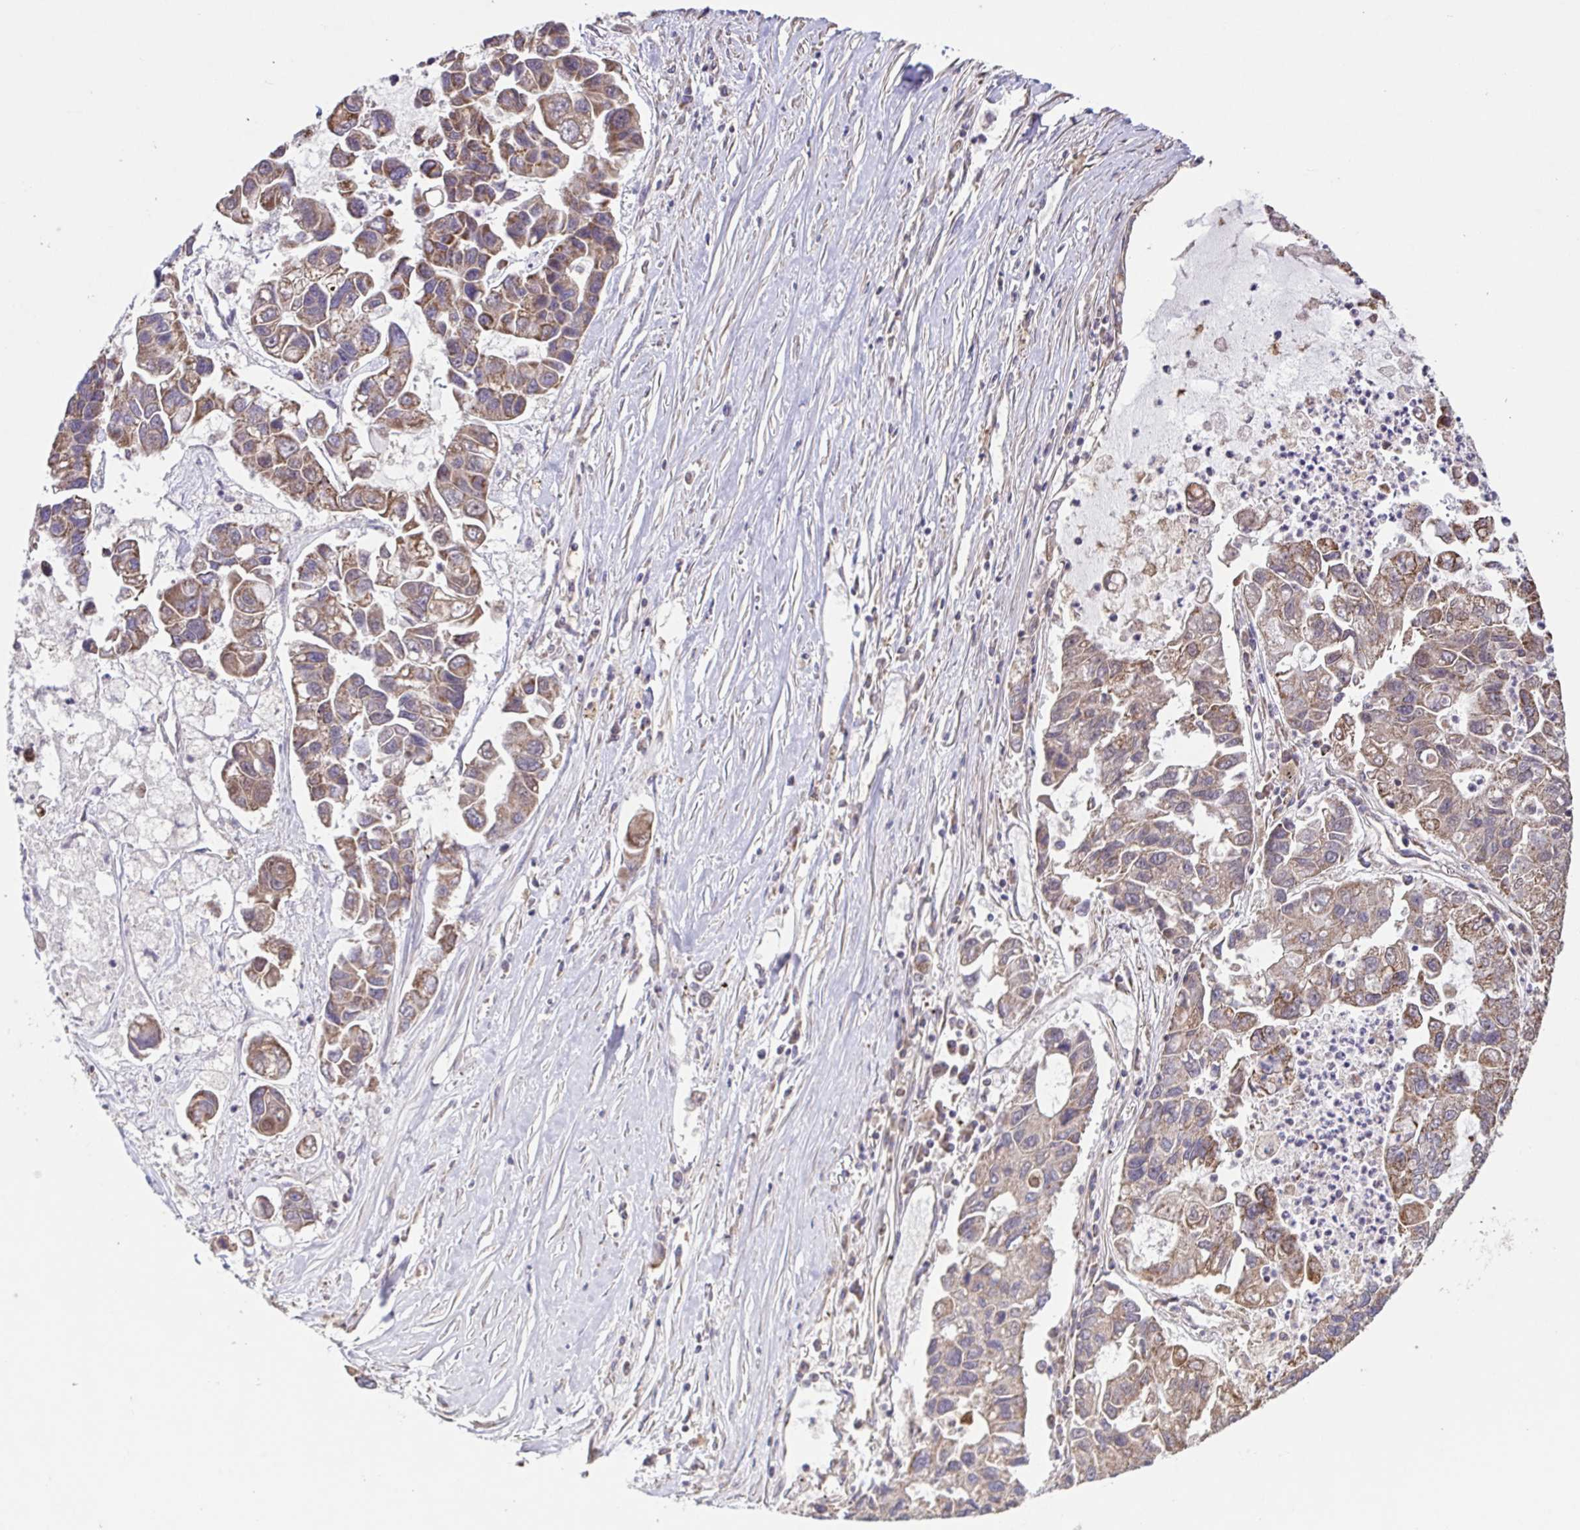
{"staining": {"intensity": "moderate", "quantity": ">75%", "location": "cytoplasmic/membranous"}, "tissue": "lung cancer", "cell_type": "Tumor cells", "image_type": "cancer", "snomed": [{"axis": "morphology", "description": "Adenocarcinoma, NOS"}, {"axis": "topography", "description": "Bronchus"}, {"axis": "topography", "description": "Lung"}], "caption": "This micrograph exhibits immunohistochemistry (IHC) staining of lung adenocarcinoma, with medium moderate cytoplasmic/membranous positivity in about >75% of tumor cells.", "gene": "DIP2B", "patient": {"sex": "female", "age": 51}}